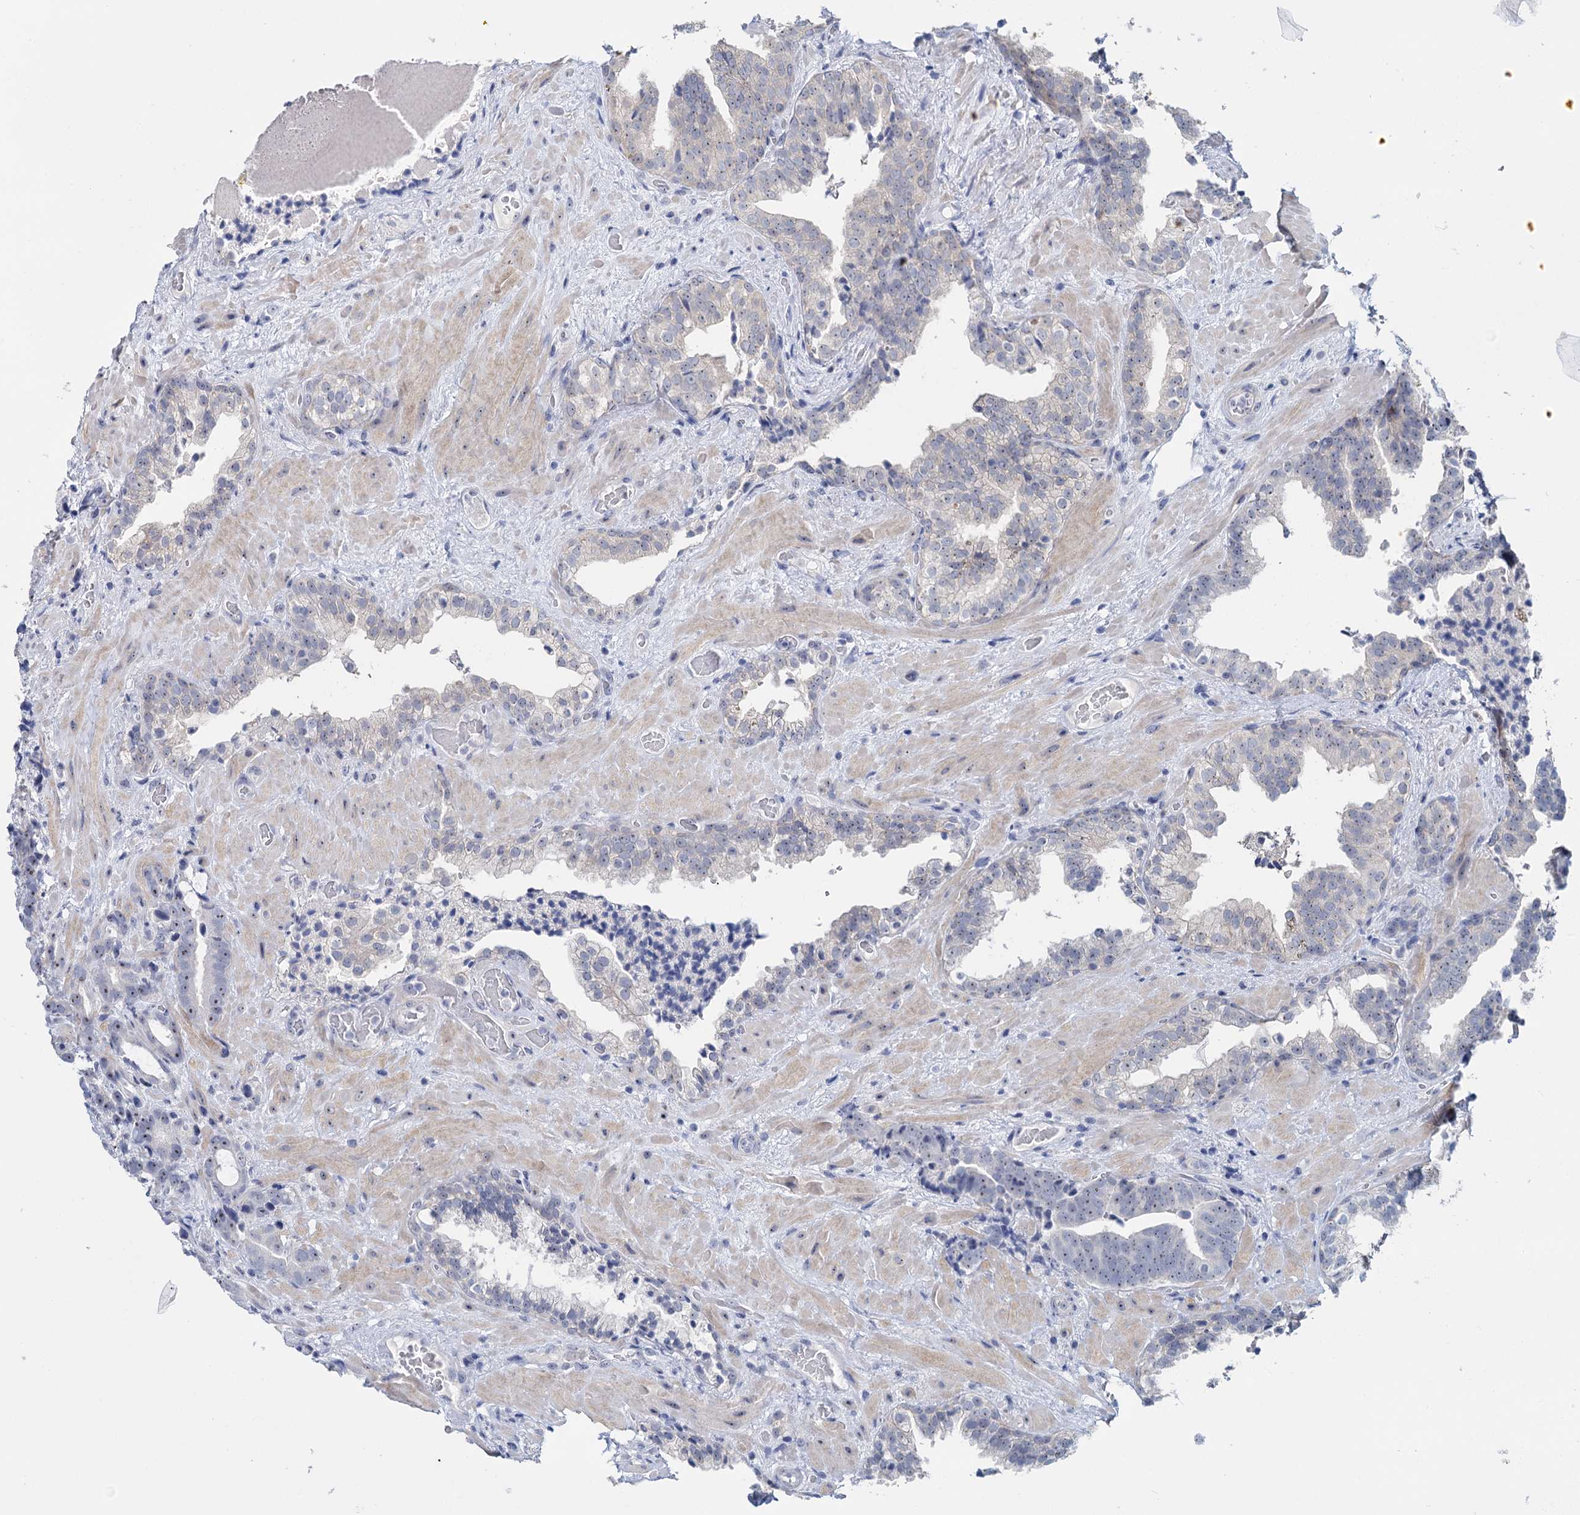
{"staining": {"intensity": "negative", "quantity": "none", "location": "none"}, "tissue": "prostate cancer", "cell_type": "Tumor cells", "image_type": "cancer", "snomed": [{"axis": "morphology", "description": "Adenocarcinoma, High grade"}, {"axis": "topography", "description": "Prostate and seminal vesicle, NOS"}], "caption": "IHC photomicrograph of human prostate adenocarcinoma (high-grade) stained for a protein (brown), which exhibits no expression in tumor cells.", "gene": "SFN", "patient": {"sex": "male", "age": 67}}